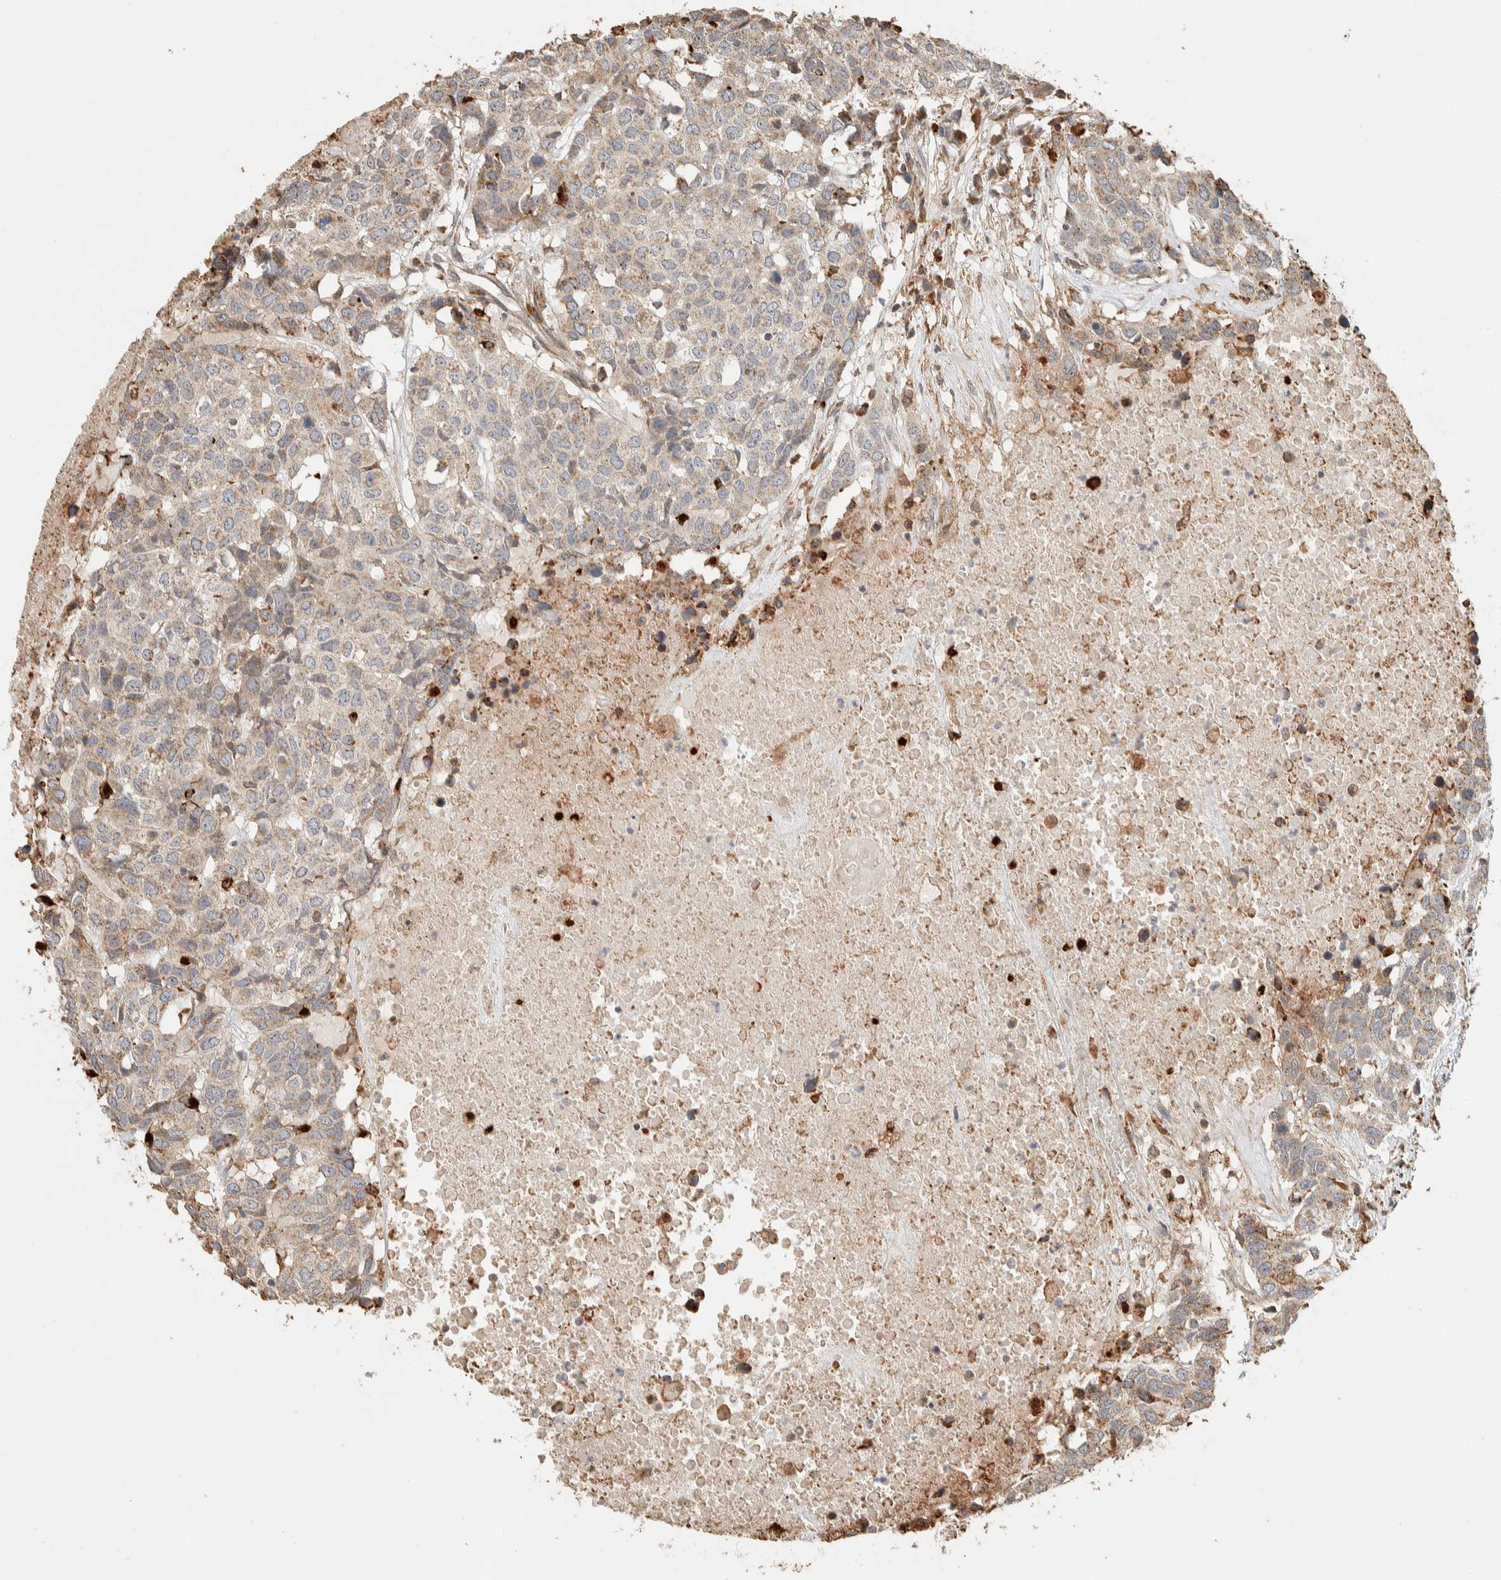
{"staining": {"intensity": "weak", "quantity": "<25%", "location": "cytoplasmic/membranous"}, "tissue": "head and neck cancer", "cell_type": "Tumor cells", "image_type": "cancer", "snomed": [{"axis": "morphology", "description": "Squamous cell carcinoma, NOS"}, {"axis": "topography", "description": "Head-Neck"}], "caption": "IHC micrograph of neoplastic tissue: head and neck cancer stained with DAB (3,3'-diaminobenzidine) displays no significant protein expression in tumor cells. (DAB (3,3'-diaminobenzidine) immunohistochemistry with hematoxylin counter stain).", "gene": "KIF9", "patient": {"sex": "male", "age": 66}}